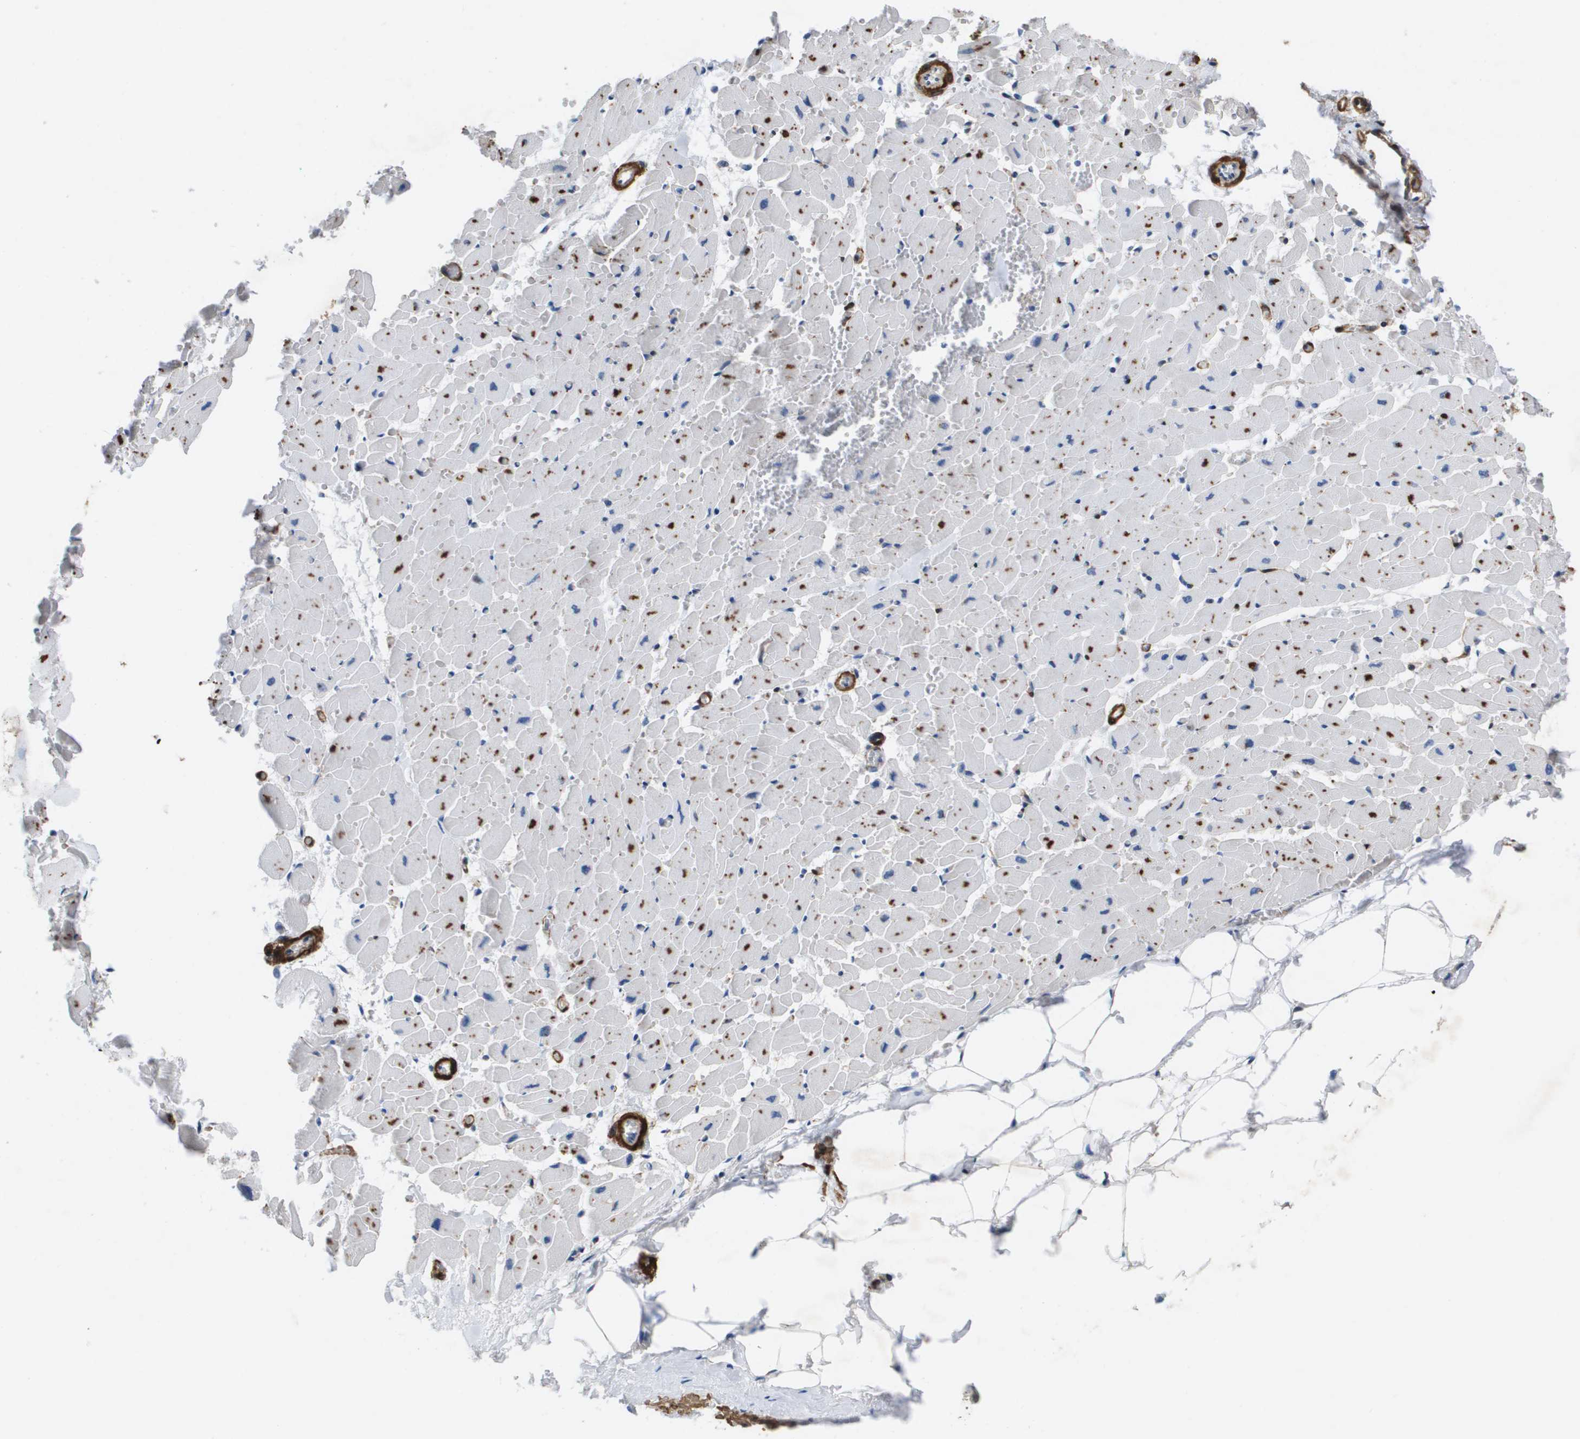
{"staining": {"intensity": "strong", "quantity": "<25%", "location": "cytoplasmic/membranous"}, "tissue": "heart muscle", "cell_type": "Cardiomyocytes", "image_type": "normal", "snomed": [{"axis": "morphology", "description": "Normal tissue, NOS"}, {"axis": "topography", "description": "Heart"}], "caption": "The histopathology image shows staining of normal heart muscle, revealing strong cytoplasmic/membranous protein staining (brown color) within cardiomyocytes. The protein is stained brown, and the nuclei are stained in blue (DAB IHC with brightfield microscopy, high magnification).", "gene": "LPP", "patient": {"sex": "female", "age": 19}}